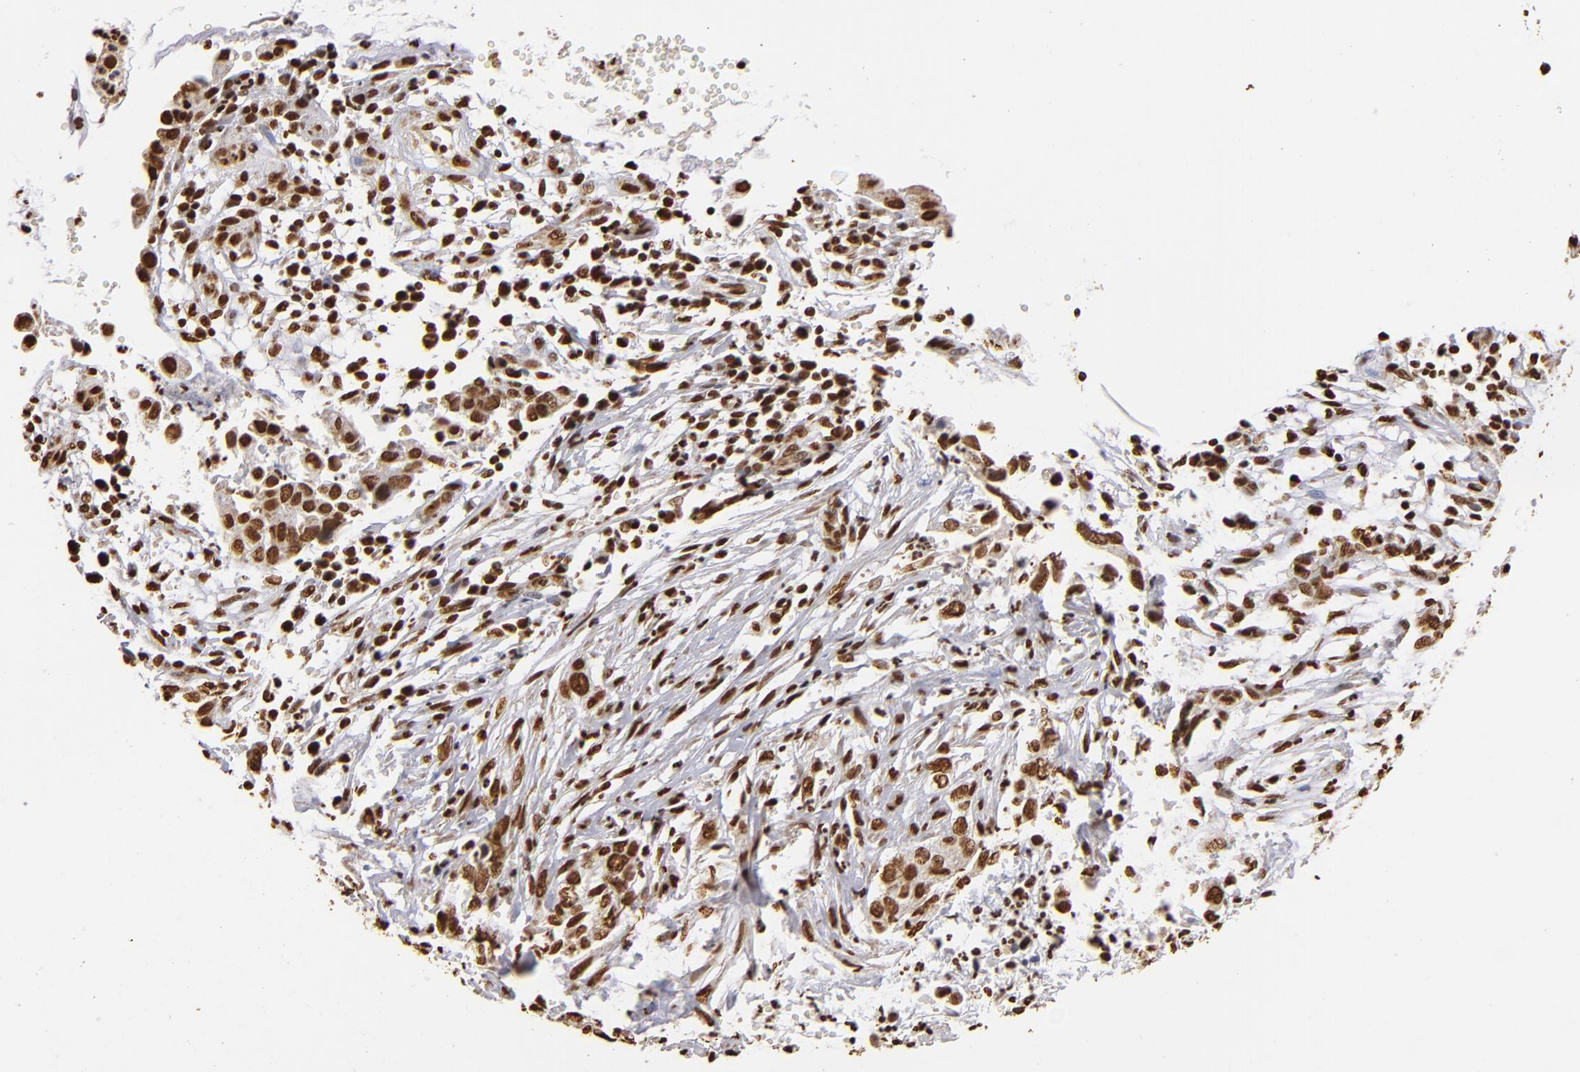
{"staining": {"intensity": "strong", "quantity": ">75%", "location": "nuclear"}, "tissue": "cervical cancer", "cell_type": "Tumor cells", "image_type": "cancer", "snomed": [{"axis": "morphology", "description": "Normal tissue, NOS"}, {"axis": "morphology", "description": "Squamous cell carcinoma, NOS"}, {"axis": "topography", "description": "Cervix"}], "caption": "Immunohistochemical staining of human cervical squamous cell carcinoma demonstrates strong nuclear protein expression in about >75% of tumor cells. The staining was performed using DAB (3,3'-diaminobenzidine), with brown indicating positive protein expression. Nuclei are stained blue with hematoxylin.", "gene": "ILF3", "patient": {"sex": "female", "age": 45}}